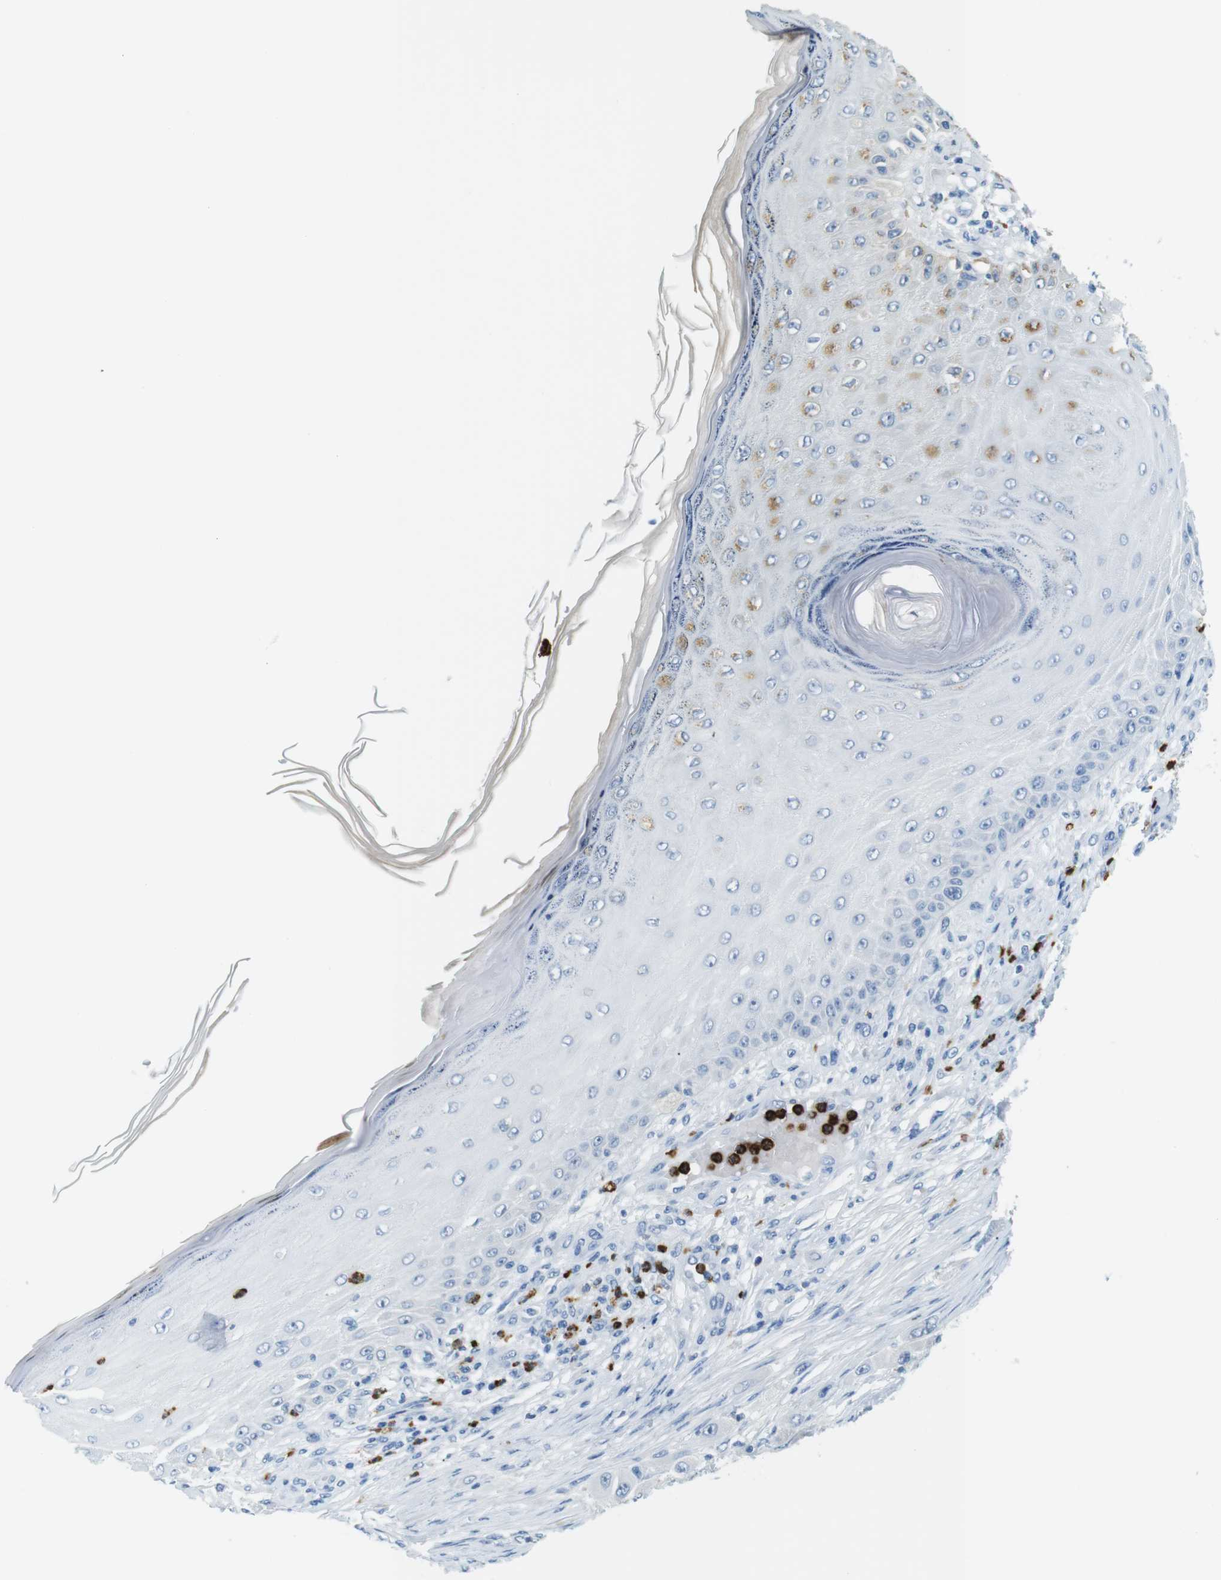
{"staining": {"intensity": "negative", "quantity": "none", "location": "none"}, "tissue": "melanoma", "cell_type": "Tumor cells", "image_type": "cancer", "snomed": [{"axis": "morphology", "description": "Malignant melanoma, NOS"}, {"axis": "topography", "description": "Skin"}], "caption": "There is no significant expression in tumor cells of melanoma.", "gene": "MCEMP1", "patient": {"sex": "female", "age": 81}}